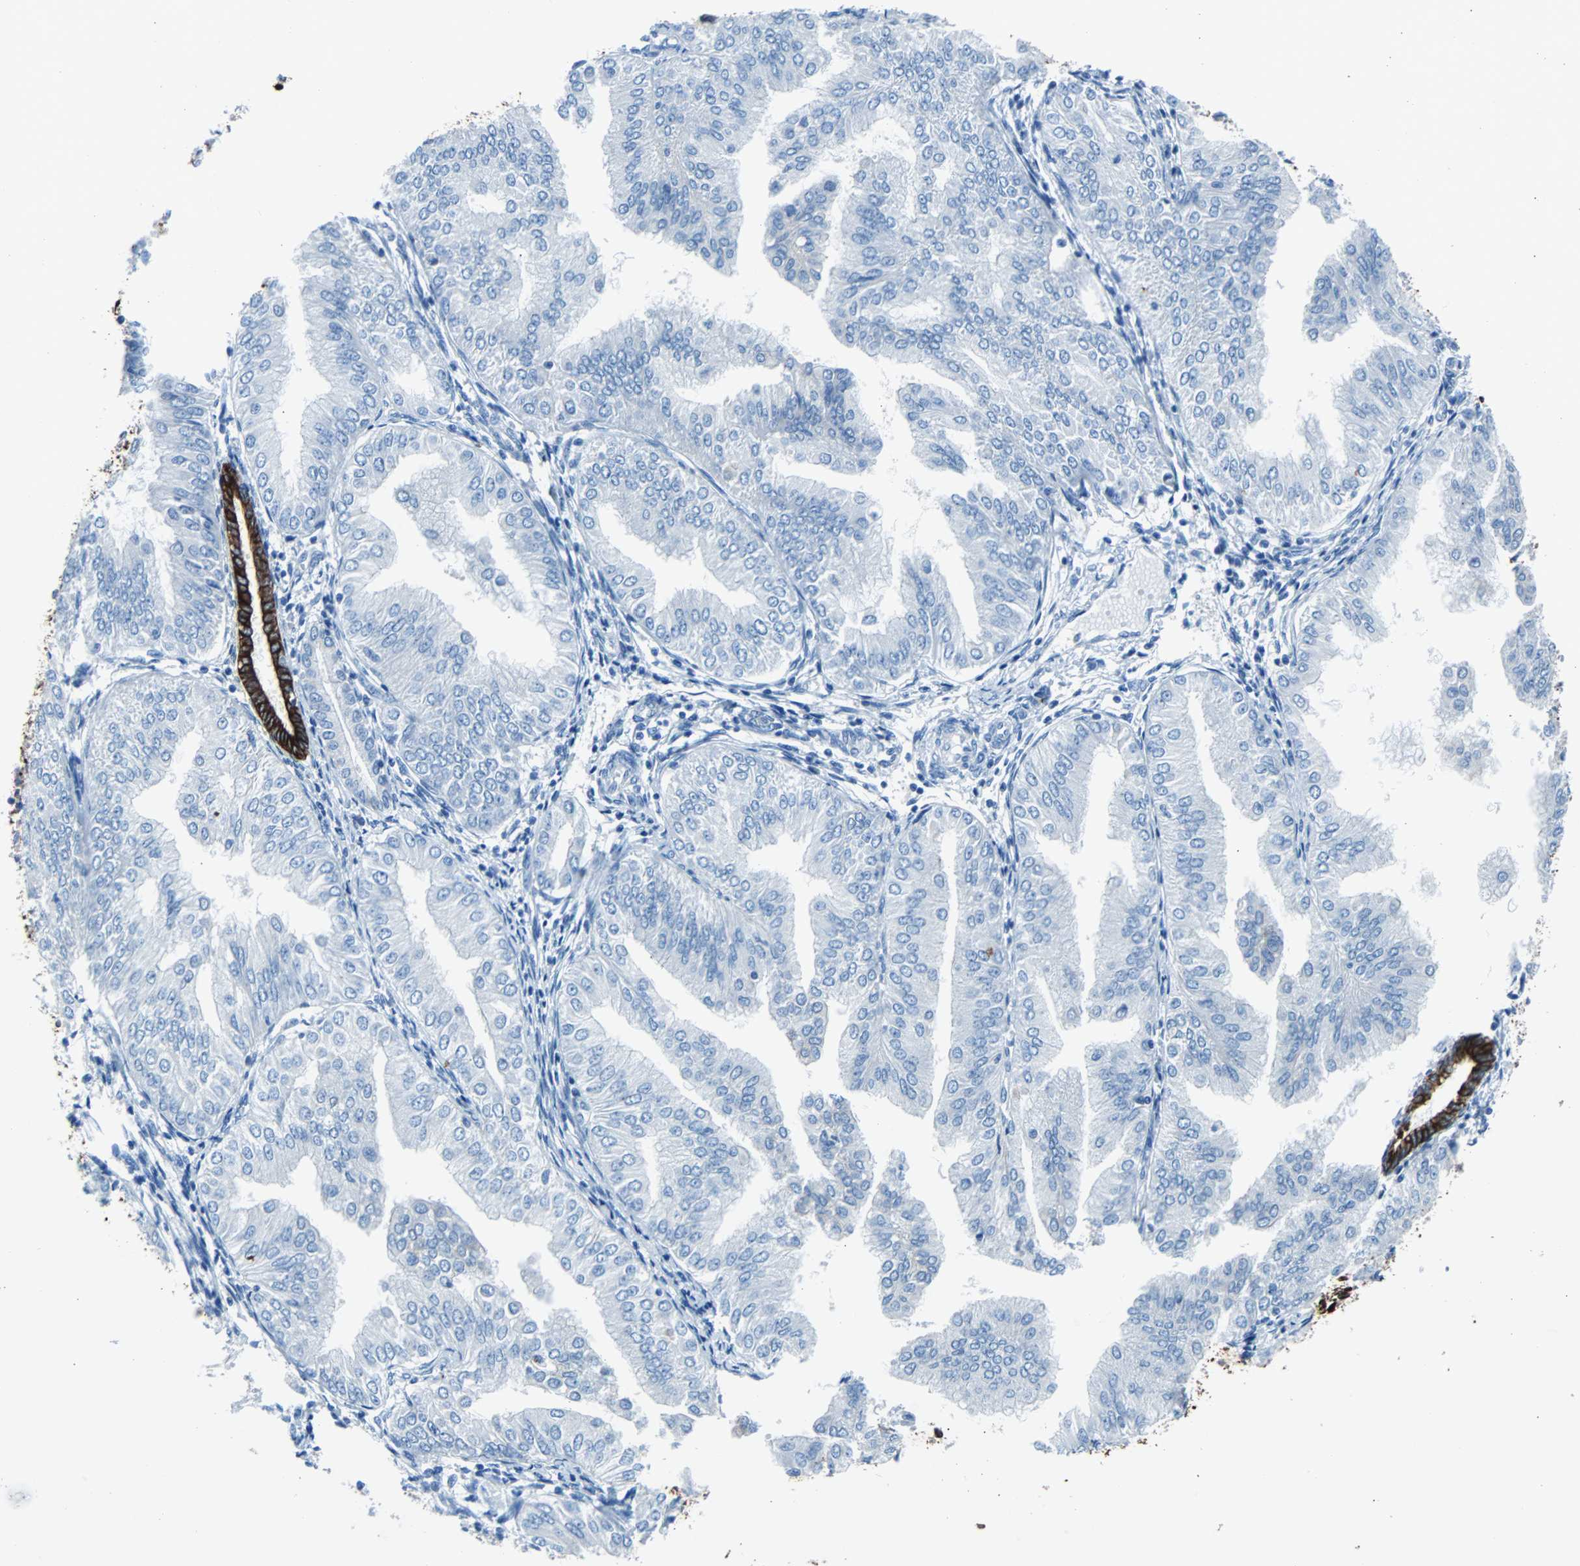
{"staining": {"intensity": "strong", "quantity": "<25%", "location": "cytoplasmic/membranous"}, "tissue": "endometrial cancer", "cell_type": "Tumor cells", "image_type": "cancer", "snomed": [{"axis": "morphology", "description": "Adenocarcinoma, NOS"}, {"axis": "topography", "description": "Endometrium"}], "caption": "Immunohistochemistry (IHC) photomicrograph of human endometrial adenocarcinoma stained for a protein (brown), which displays medium levels of strong cytoplasmic/membranous positivity in approximately <25% of tumor cells.", "gene": "KRT7", "patient": {"sex": "female", "age": 53}}